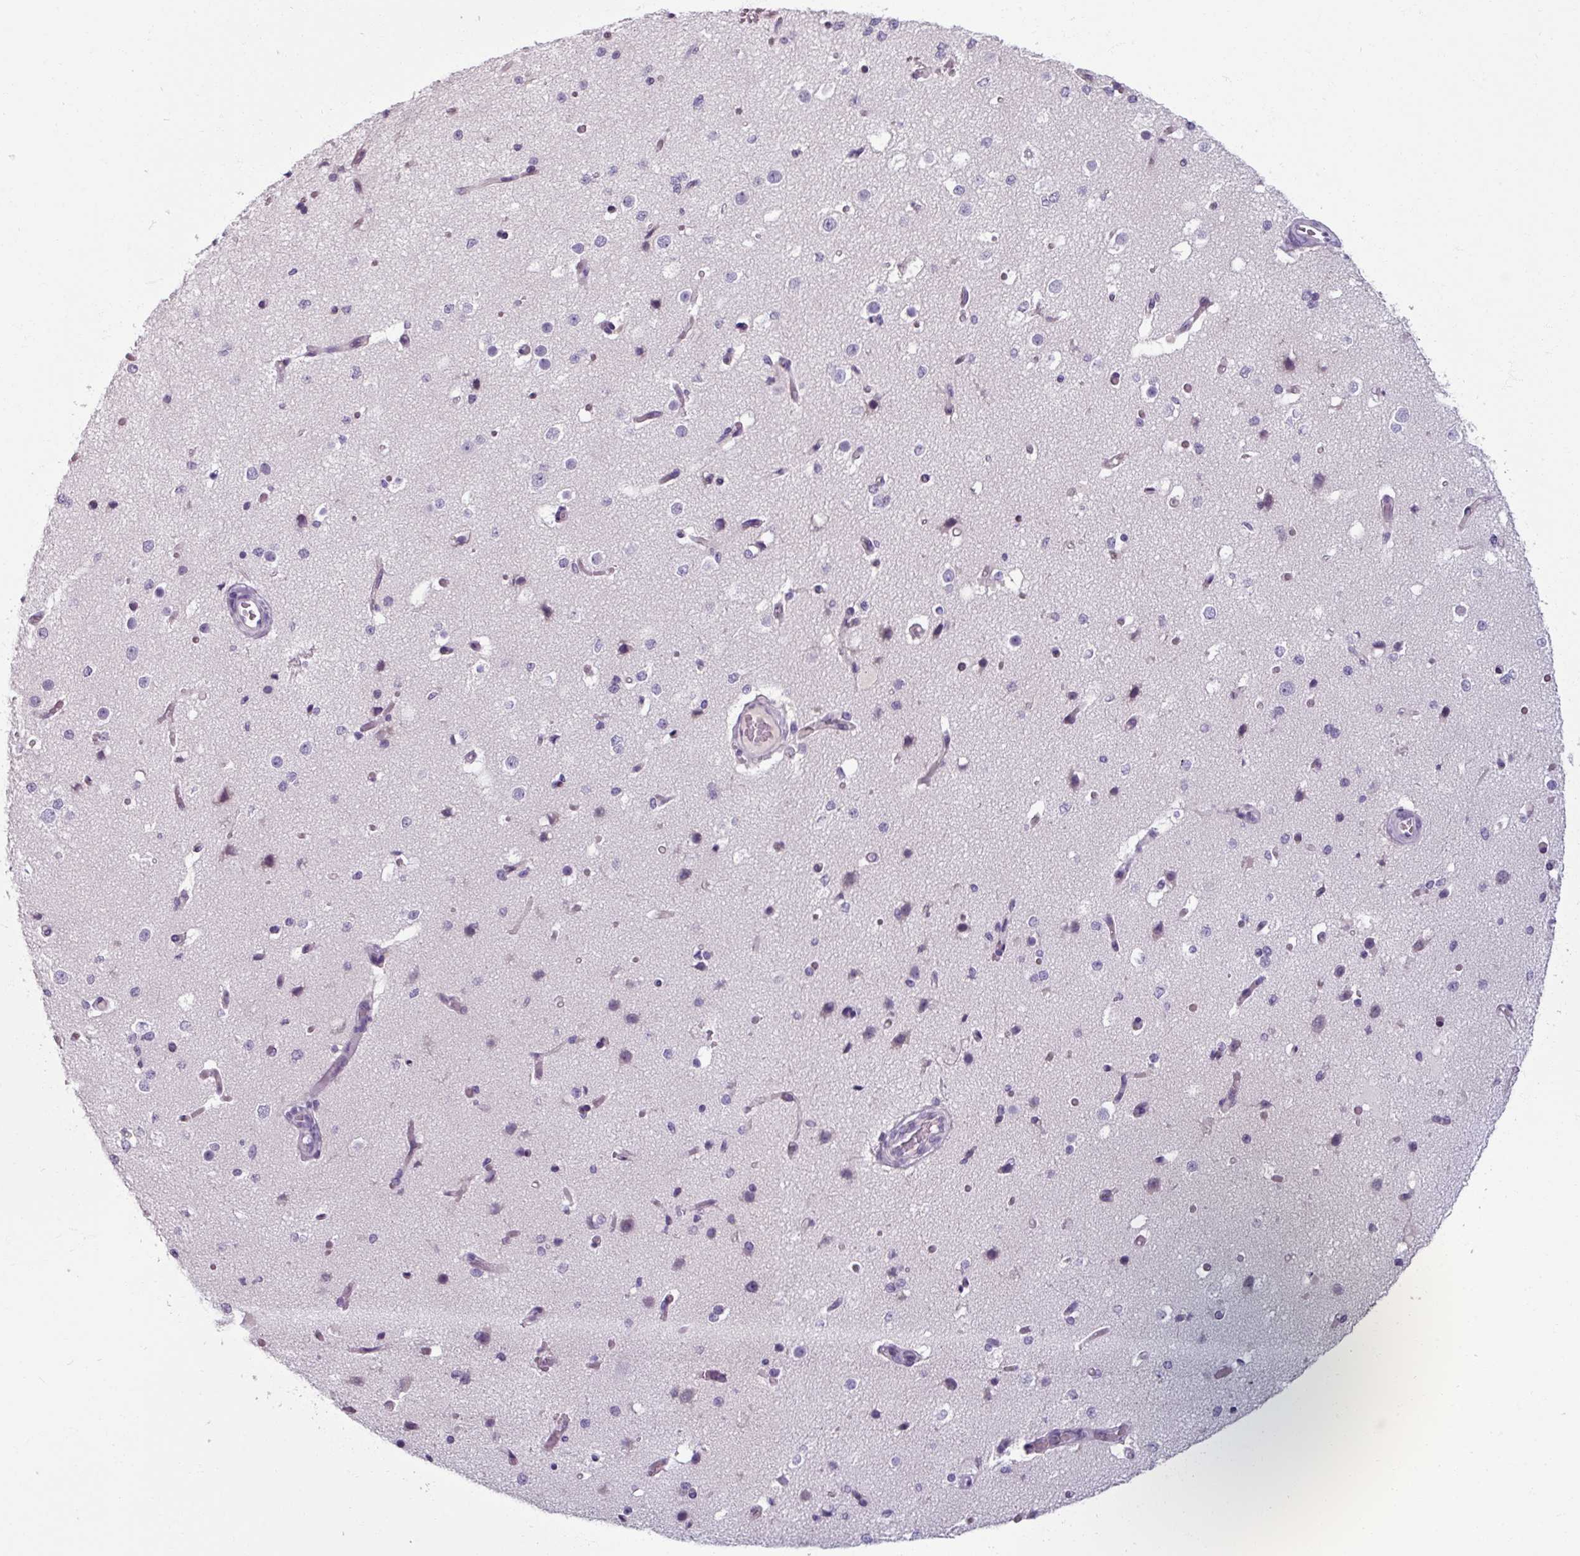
{"staining": {"intensity": "negative", "quantity": "none", "location": "none"}, "tissue": "cerebral cortex", "cell_type": "Endothelial cells", "image_type": "normal", "snomed": [{"axis": "morphology", "description": "Normal tissue, NOS"}, {"axis": "morphology", "description": "Inflammation, NOS"}, {"axis": "topography", "description": "Cerebral cortex"}], "caption": "Endothelial cells are negative for brown protein staining in benign cerebral cortex. (Brightfield microscopy of DAB IHC at high magnification).", "gene": "SMIM11", "patient": {"sex": "male", "age": 6}}